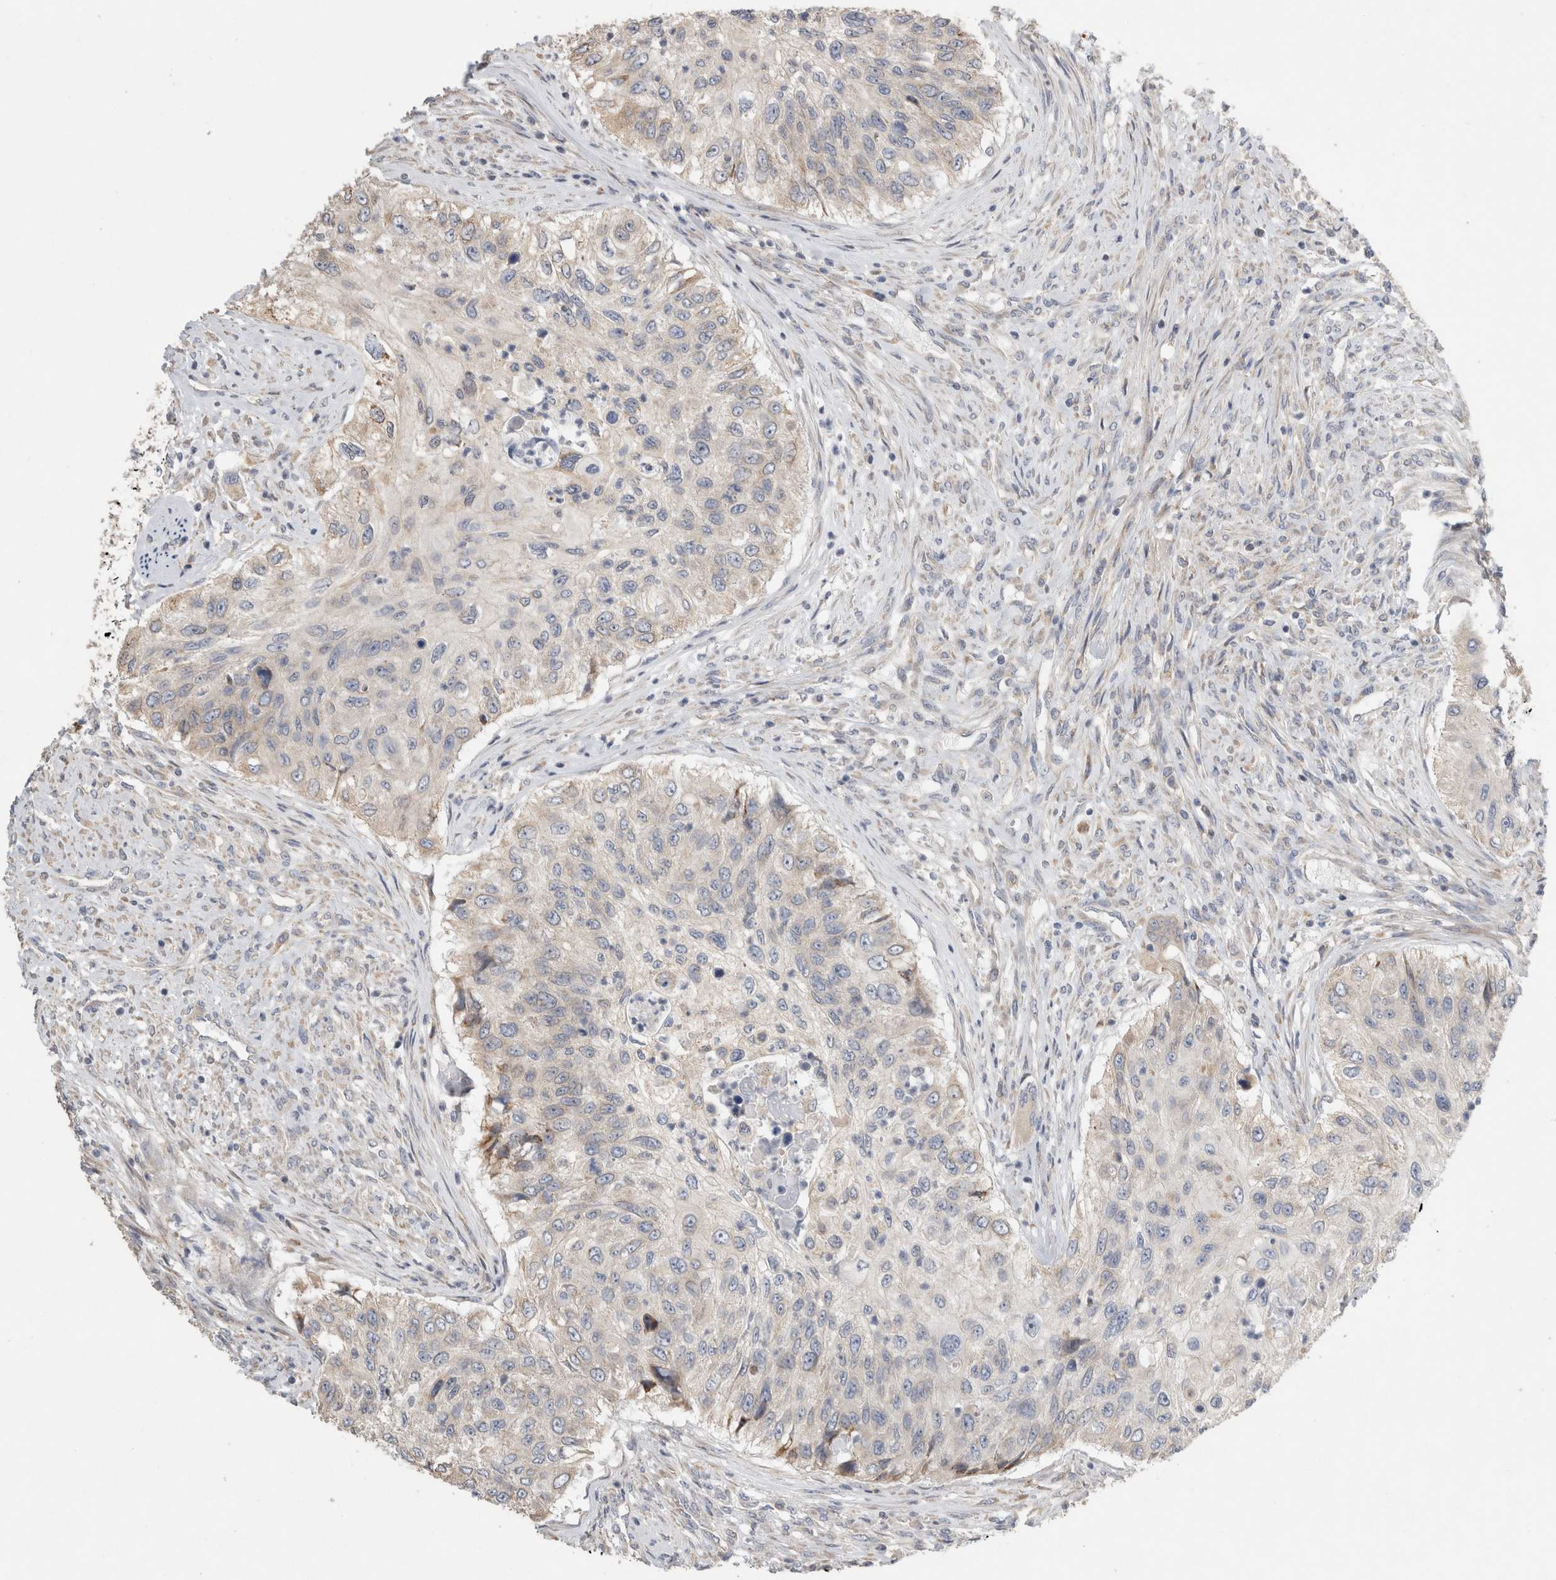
{"staining": {"intensity": "negative", "quantity": "none", "location": "none"}, "tissue": "urothelial cancer", "cell_type": "Tumor cells", "image_type": "cancer", "snomed": [{"axis": "morphology", "description": "Urothelial carcinoma, High grade"}, {"axis": "topography", "description": "Urinary bladder"}], "caption": "Immunohistochemistry of human high-grade urothelial carcinoma reveals no staining in tumor cells. The staining was performed using DAB to visualize the protein expression in brown, while the nuclei were stained in blue with hematoxylin (Magnification: 20x).", "gene": "TRMT9B", "patient": {"sex": "female", "age": 60}}